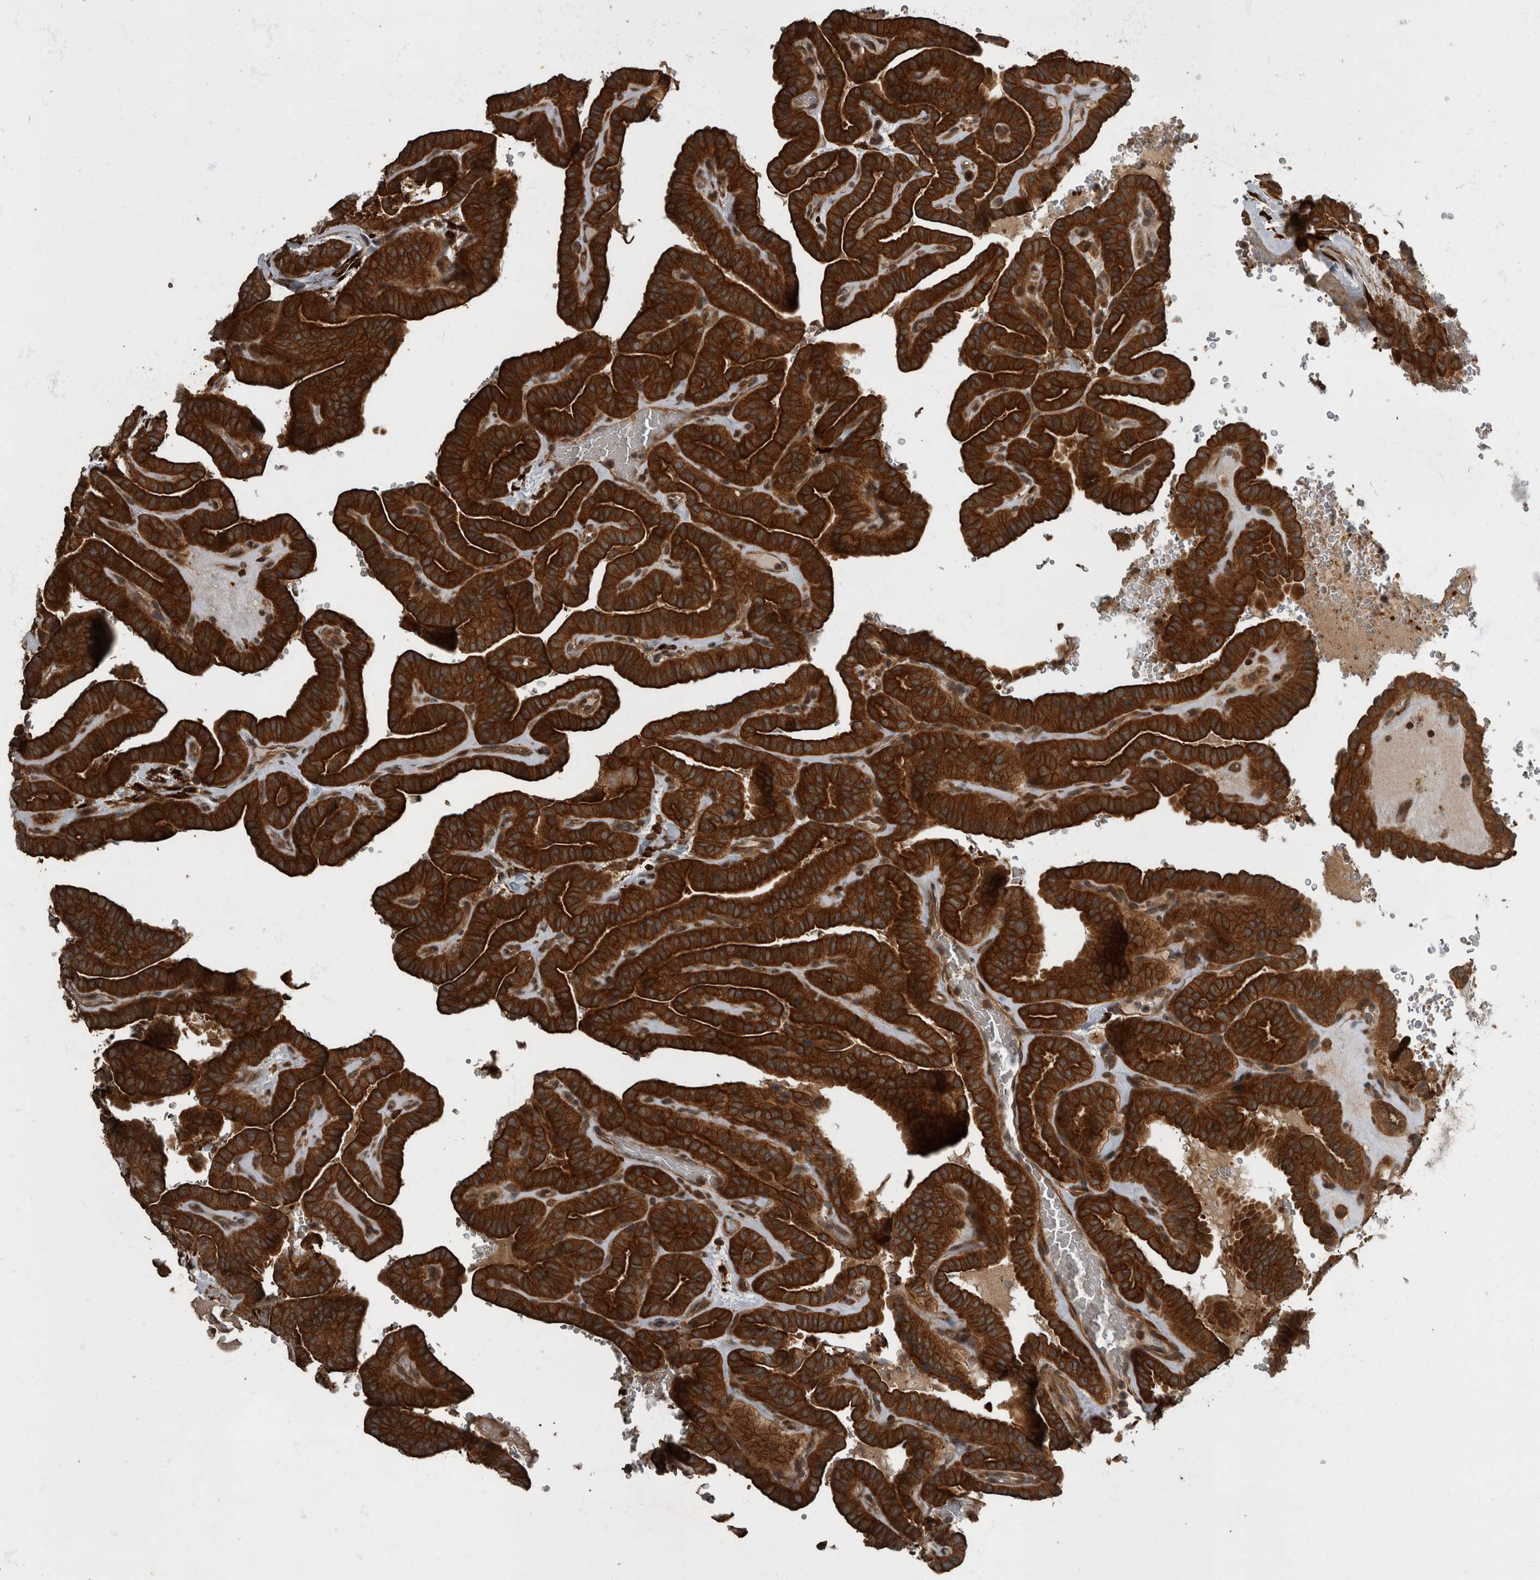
{"staining": {"intensity": "strong", "quantity": ">75%", "location": "cytoplasmic/membranous"}, "tissue": "thyroid cancer", "cell_type": "Tumor cells", "image_type": "cancer", "snomed": [{"axis": "morphology", "description": "Papillary adenocarcinoma, NOS"}, {"axis": "topography", "description": "Thyroid gland"}], "caption": "Papillary adenocarcinoma (thyroid) stained with a protein marker exhibits strong staining in tumor cells.", "gene": "RABGGTB", "patient": {"sex": "male", "age": 77}}